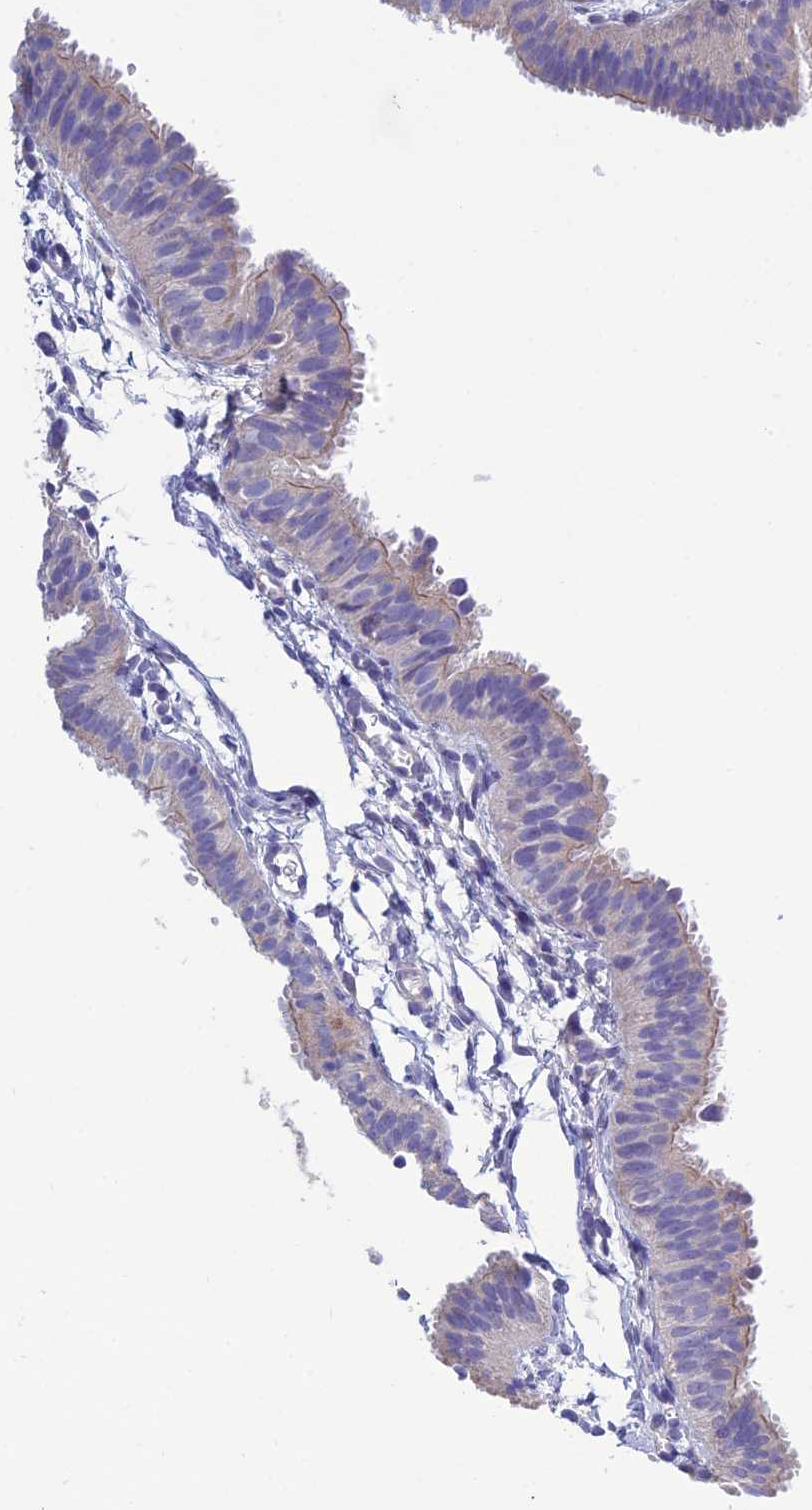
{"staining": {"intensity": "weak", "quantity": "25%-75%", "location": "cytoplasmic/membranous"}, "tissue": "fallopian tube", "cell_type": "Glandular cells", "image_type": "normal", "snomed": [{"axis": "morphology", "description": "Normal tissue, NOS"}, {"axis": "topography", "description": "Fallopian tube"}], "caption": "Protein analysis of benign fallopian tube reveals weak cytoplasmic/membranous expression in about 25%-75% of glandular cells. (DAB (3,3'-diaminobenzidine) IHC with brightfield microscopy, high magnification).", "gene": "BHMT2", "patient": {"sex": "female", "age": 35}}